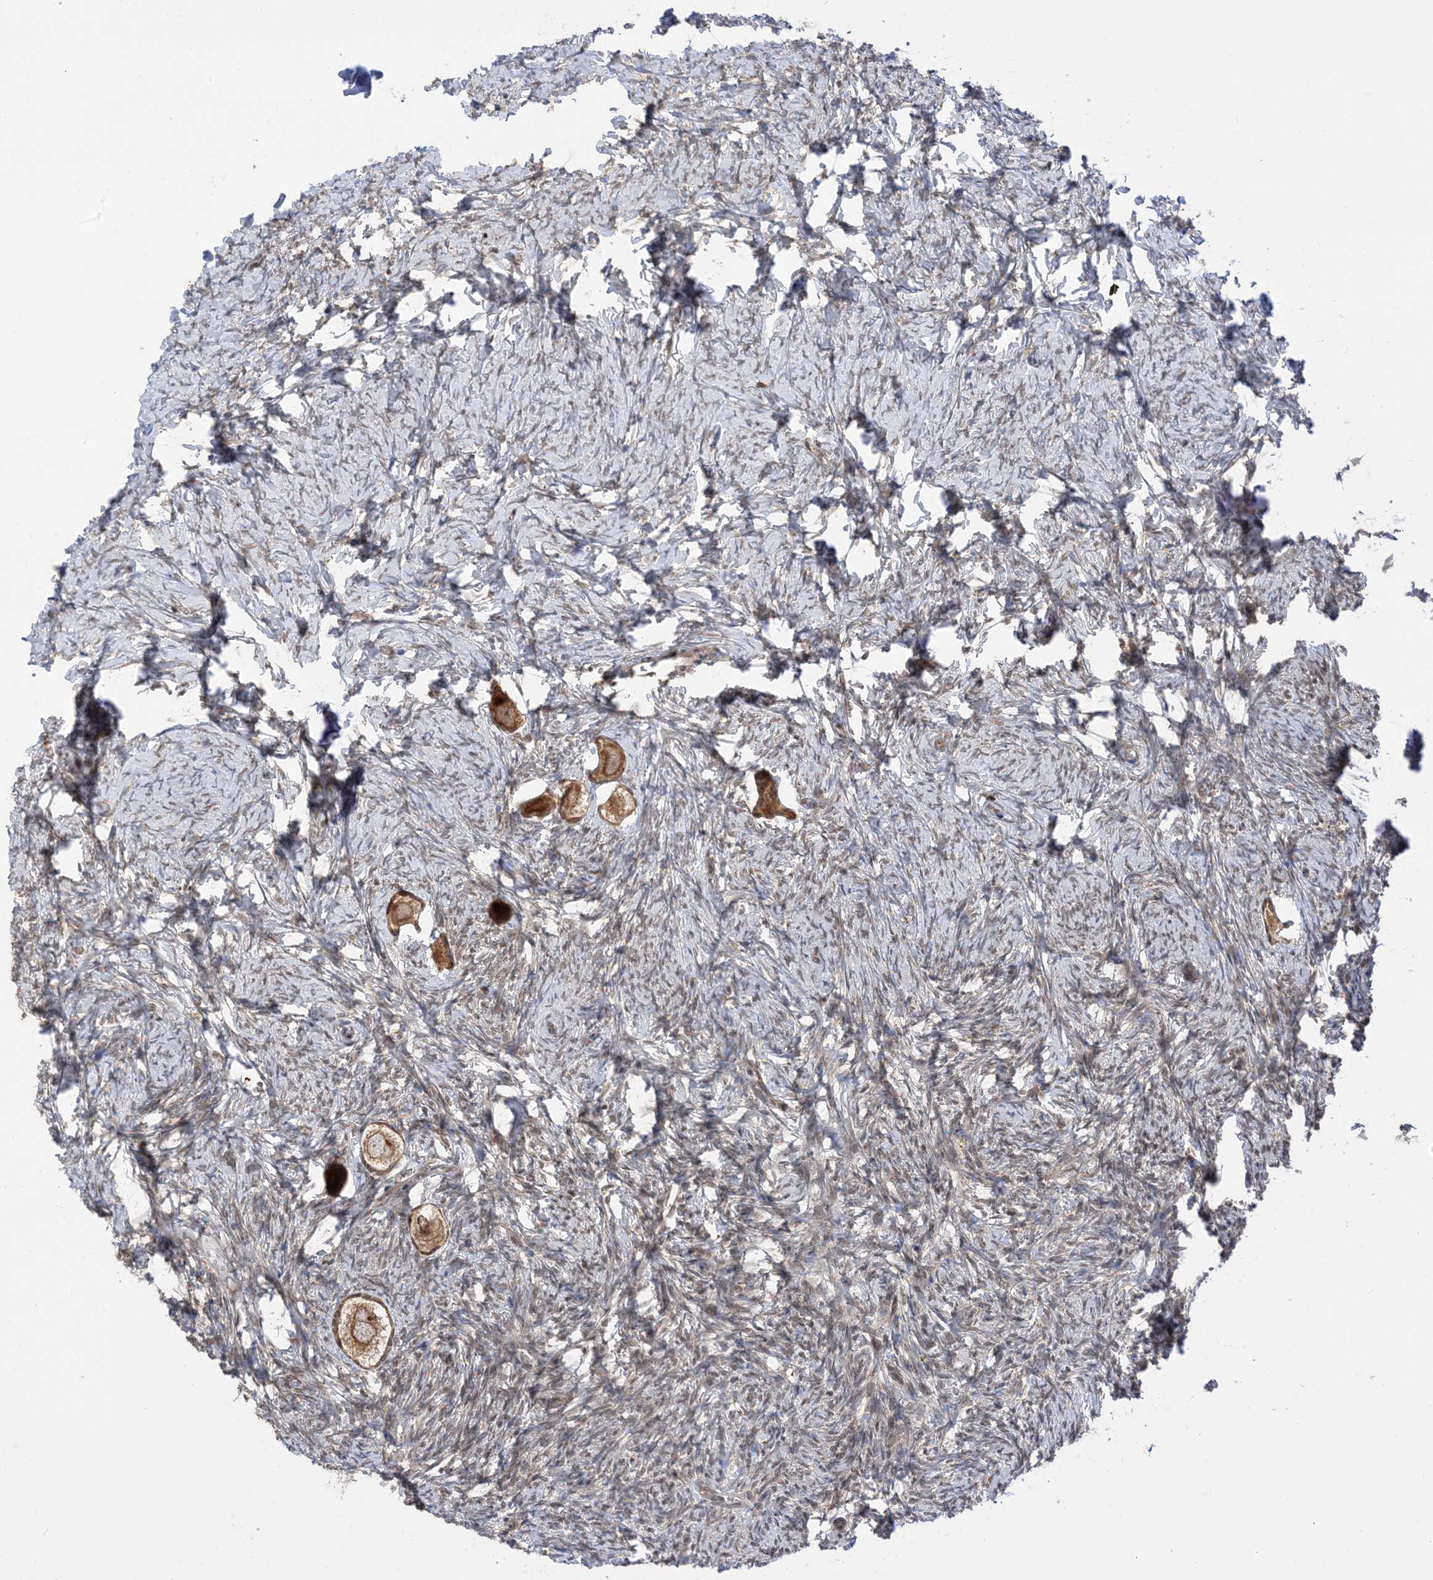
{"staining": {"intensity": "moderate", "quantity": ">75%", "location": "cytoplasmic/membranous"}, "tissue": "ovary", "cell_type": "Follicle cells", "image_type": "normal", "snomed": [{"axis": "morphology", "description": "Normal tissue, NOS"}, {"axis": "topography", "description": "Ovary"}], "caption": "Protein staining displays moderate cytoplasmic/membranous expression in about >75% of follicle cells in benign ovary. The staining was performed using DAB (3,3'-diaminobenzidine) to visualize the protein expression in brown, while the nuclei were stained in blue with hematoxylin (Magnification: 20x).", "gene": "METTL21A", "patient": {"sex": "female", "age": 27}}